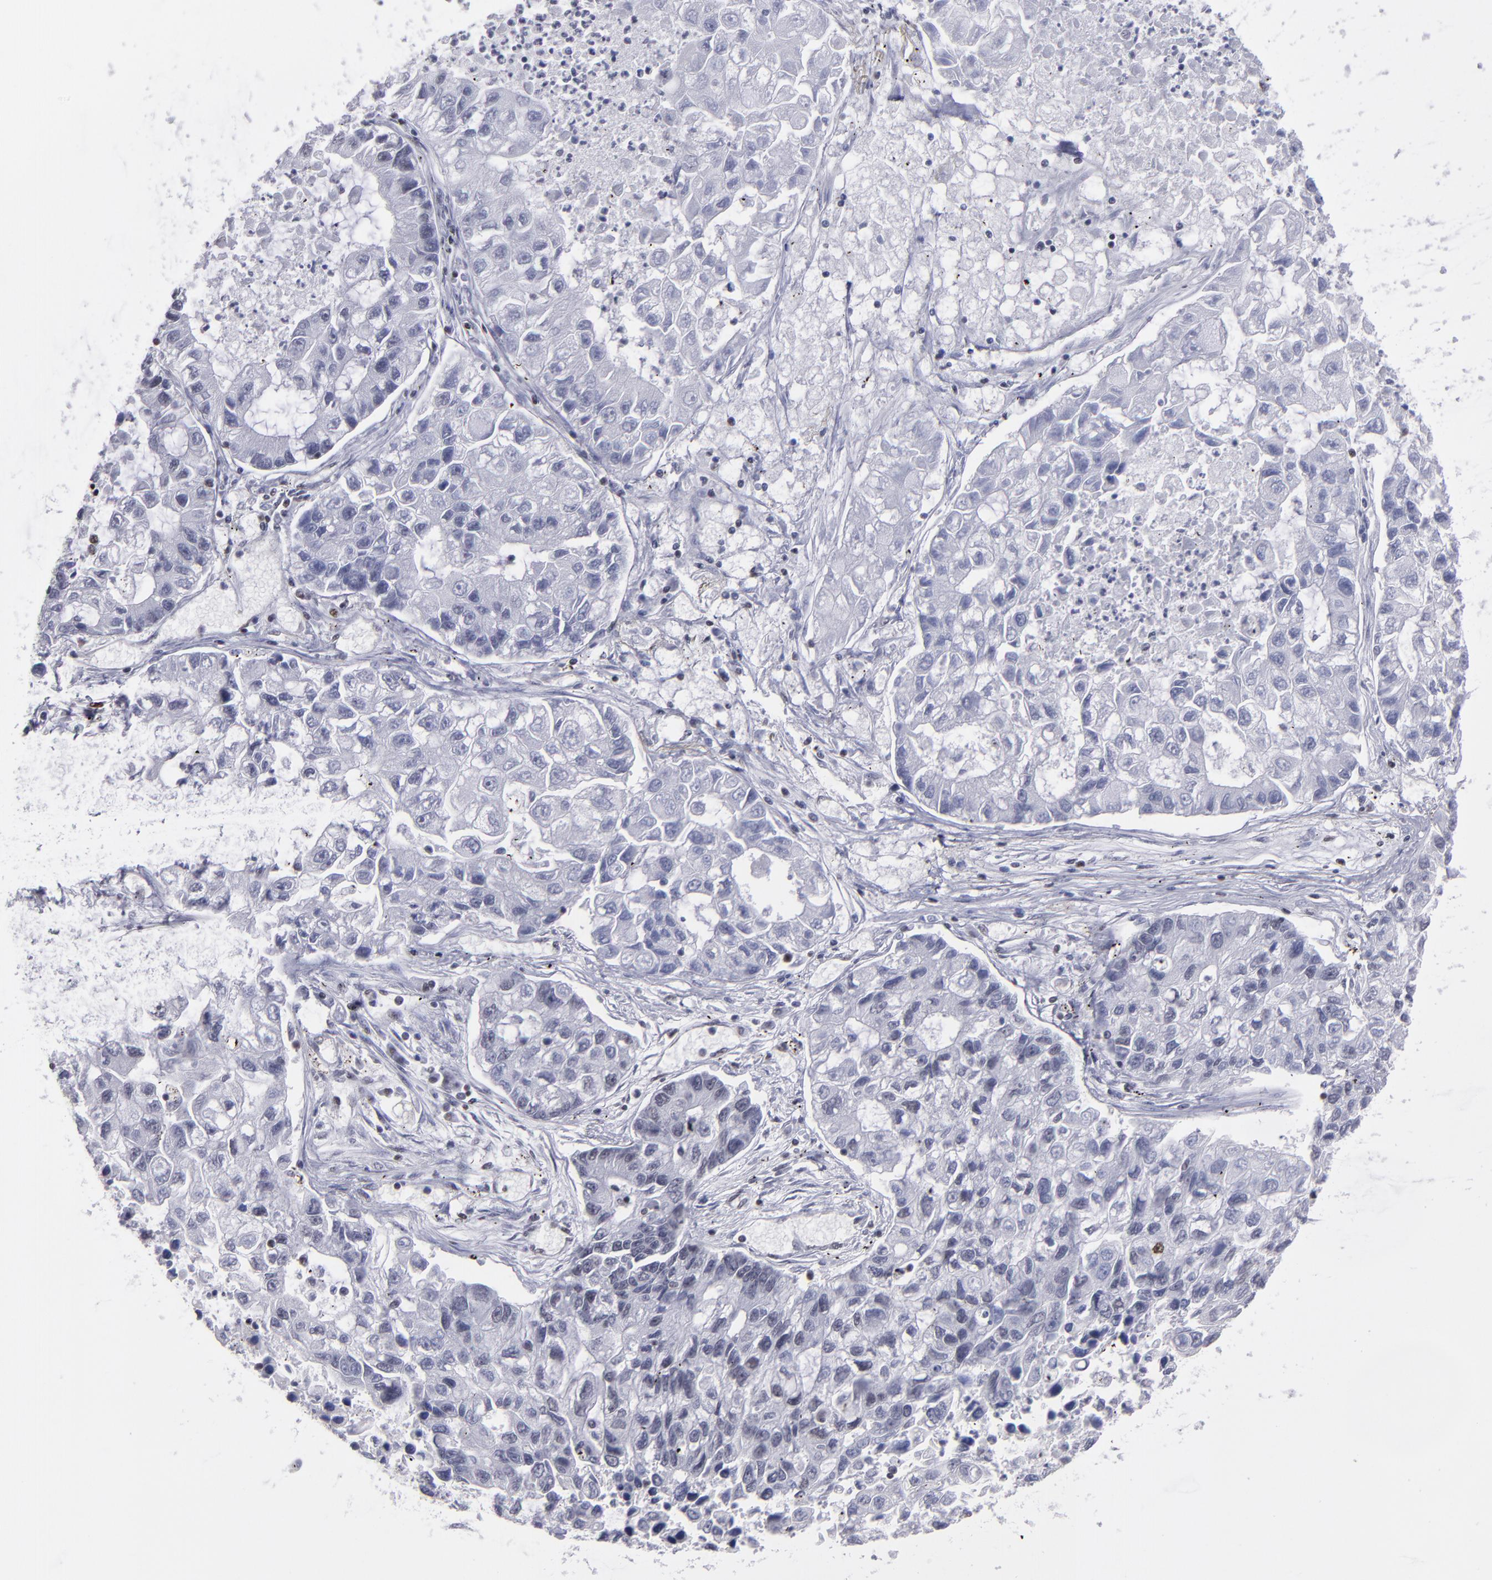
{"staining": {"intensity": "negative", "quantity": "none", "location": "none"}, "tissue": "lung cancer", "cell_type": "Tumor cells", "image_type": "cancer", "snomed": [{"axis": "morphology", "description": "Adenocarcinoma, NOS"}, {"axis": "topography", "description": "Lung"}], "caption": "Tumor cells show no significant protein positivity in lung cancer (adenocarcinoma). Brightfield microscopy of IHC stained with DAB (brown) and hematoxylin (blue), captured at high magnification.", "gene": "TERF2", "patient": {"sex": "female", "age": 51}}